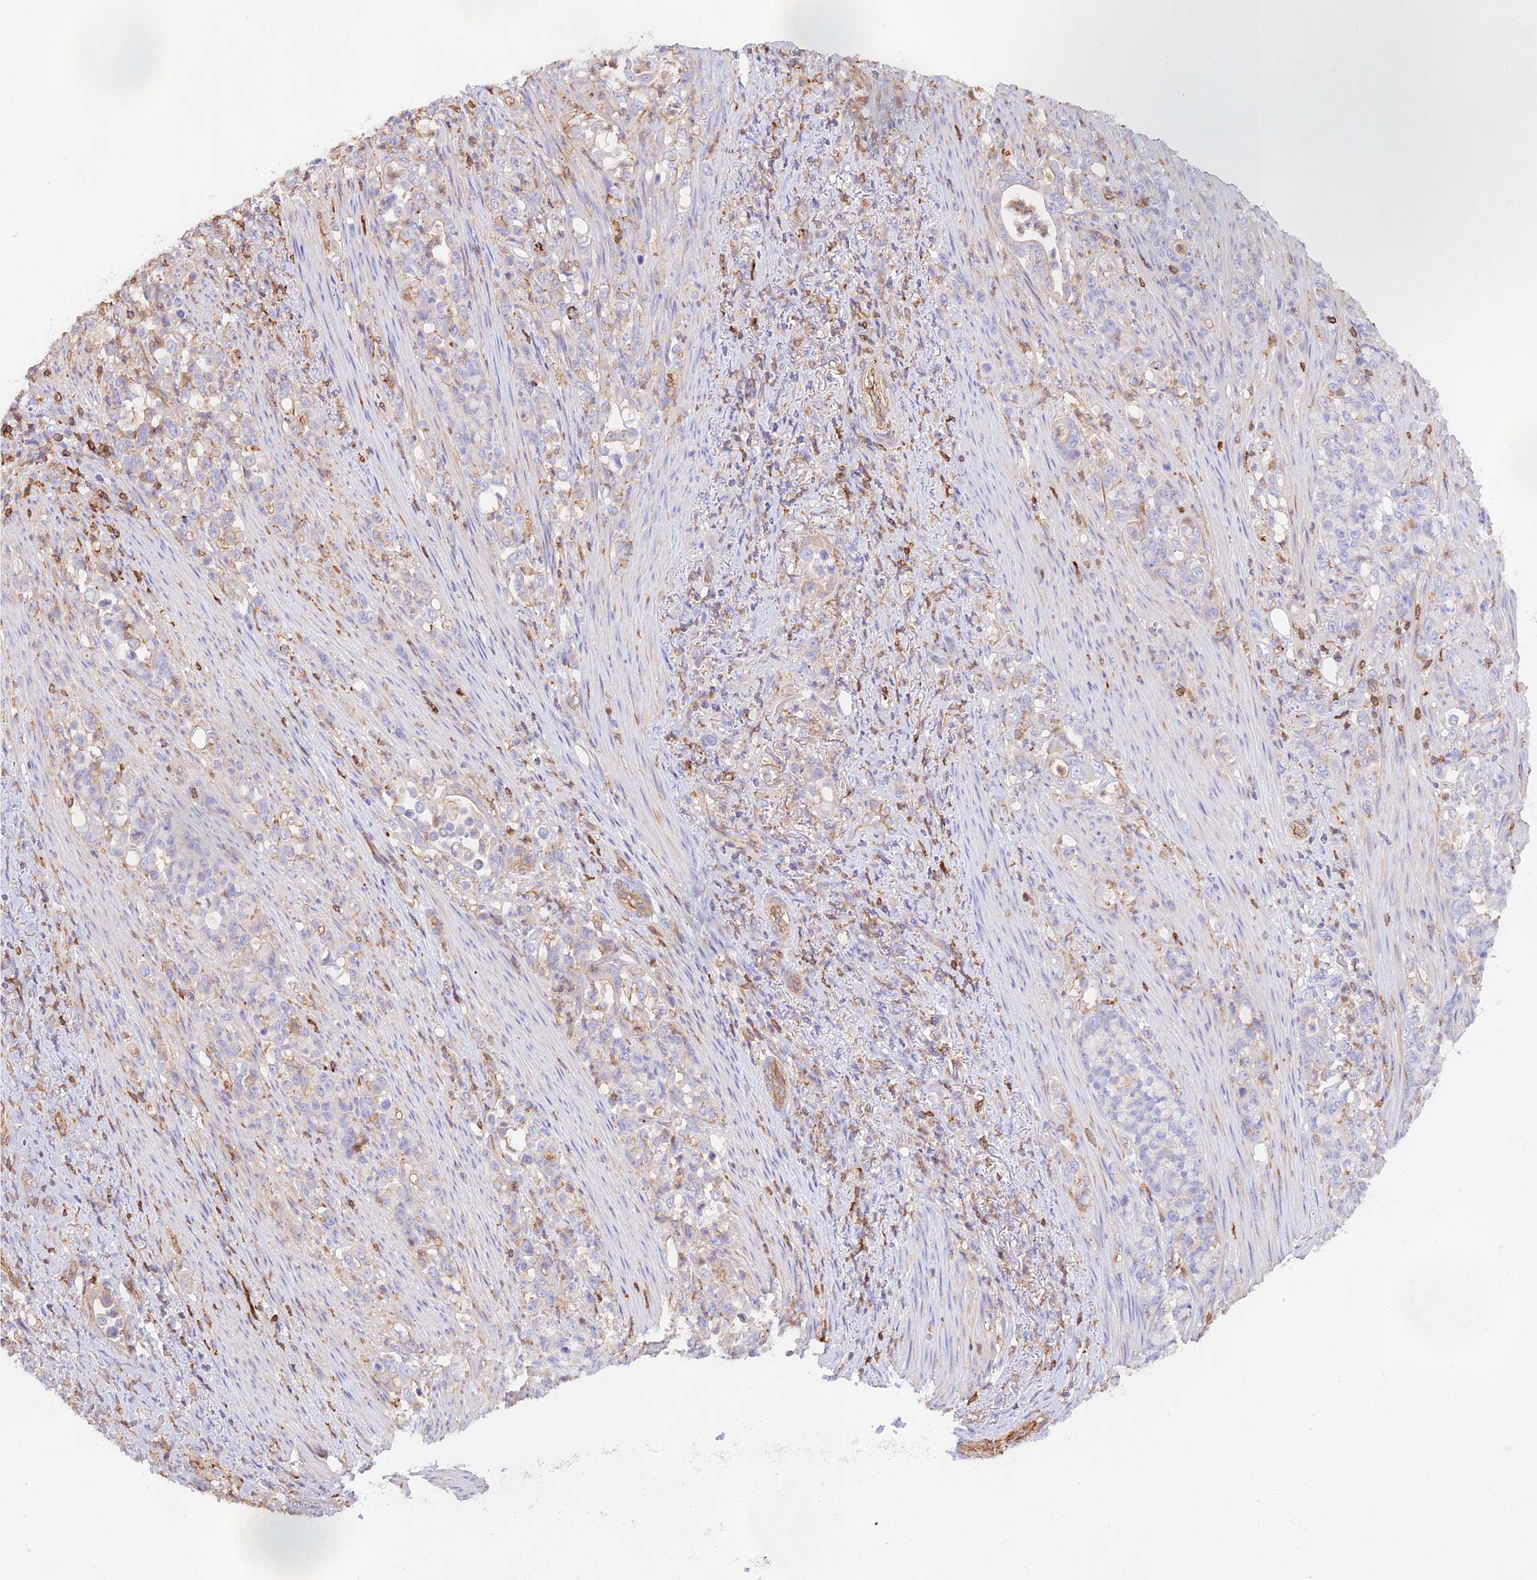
{"staining": {"intensity": "weak", "quantity": "25%-75%", "location": "cytoplasmic/membranous"}, "tissue": "stomach cancer", "cell_type": "Tumor cells", "image_type": "cancer", "snomed": [{"axis": "morphology", "description": "Normal tissue, NOS"}, {"axis": "morphology", "description": "Adenocarcinoma, NOS"}, {"axis": "topography", "description": "Stomach"}], "caption": "High-power microscopy captured an IHC histopathology image of stomach cancer, revealing weak cytoplasmic/membranous expression in approximately 25%-75% of tumor cells.", "gene": "DENND1C", "patient": {"sex": "female", "age": 79}}